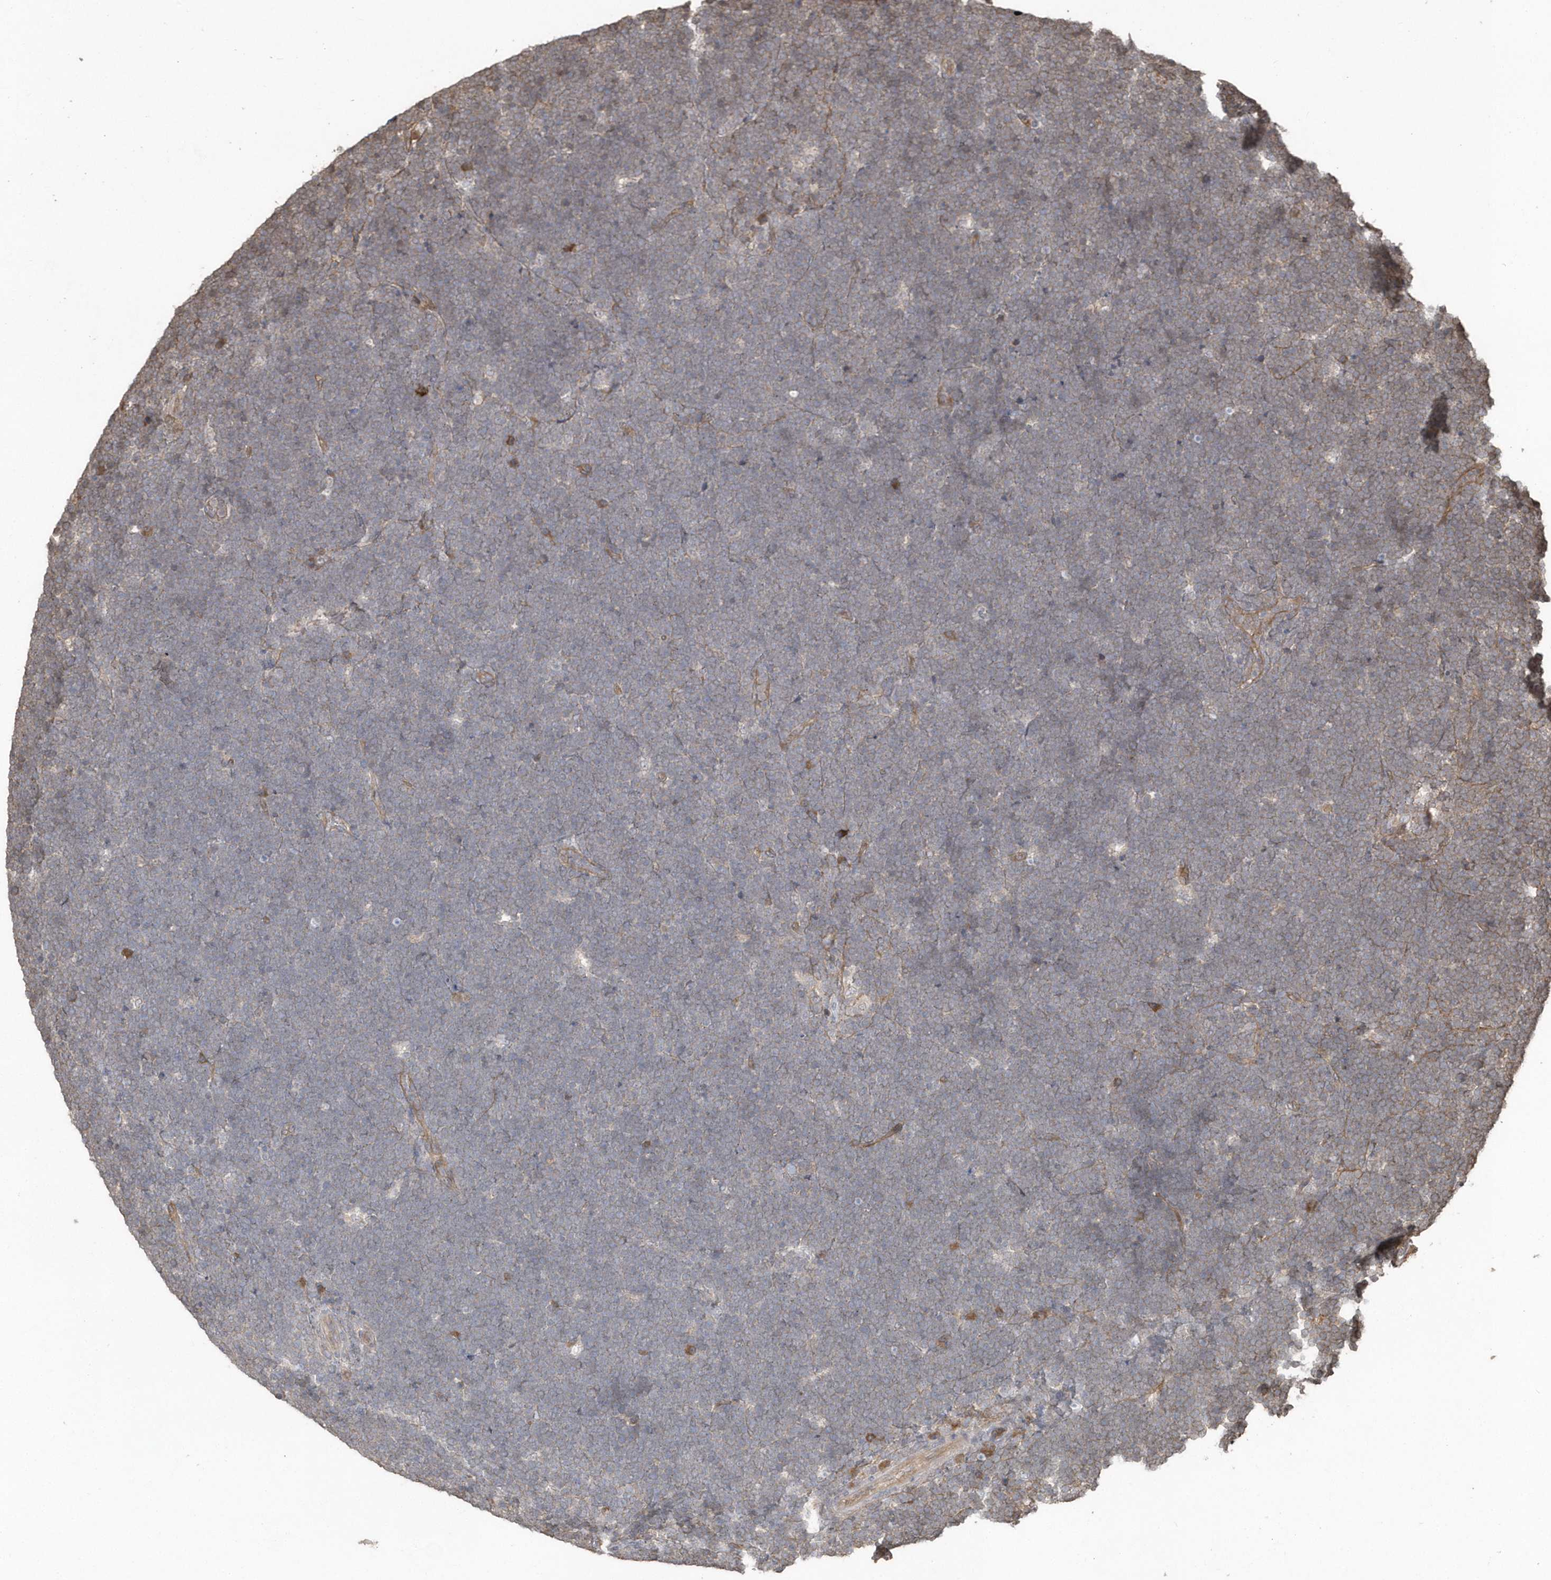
{"staining": {"intensity": "weak", "quantity": "<25%", "location": "cytoplasmic/membranous"}, "tissue": "lymphoma", "cell_type": "Tumor cells", "image_type": "cancer", "snomed": [{"axis": "morphology", "description": "Malignant lymphoma, non-Hodgkin's type, High grade"}, {"axis": "topography", "description": "Lymph node"}], "caption": "Malignant lymphoma, non-Hodgkin's type (high-grade) was stained to show a protein in brown. There is no significant positivity in tumor cells.", "gene": "HERPUD1", "patient": {"sex": "male", "age": 13}}